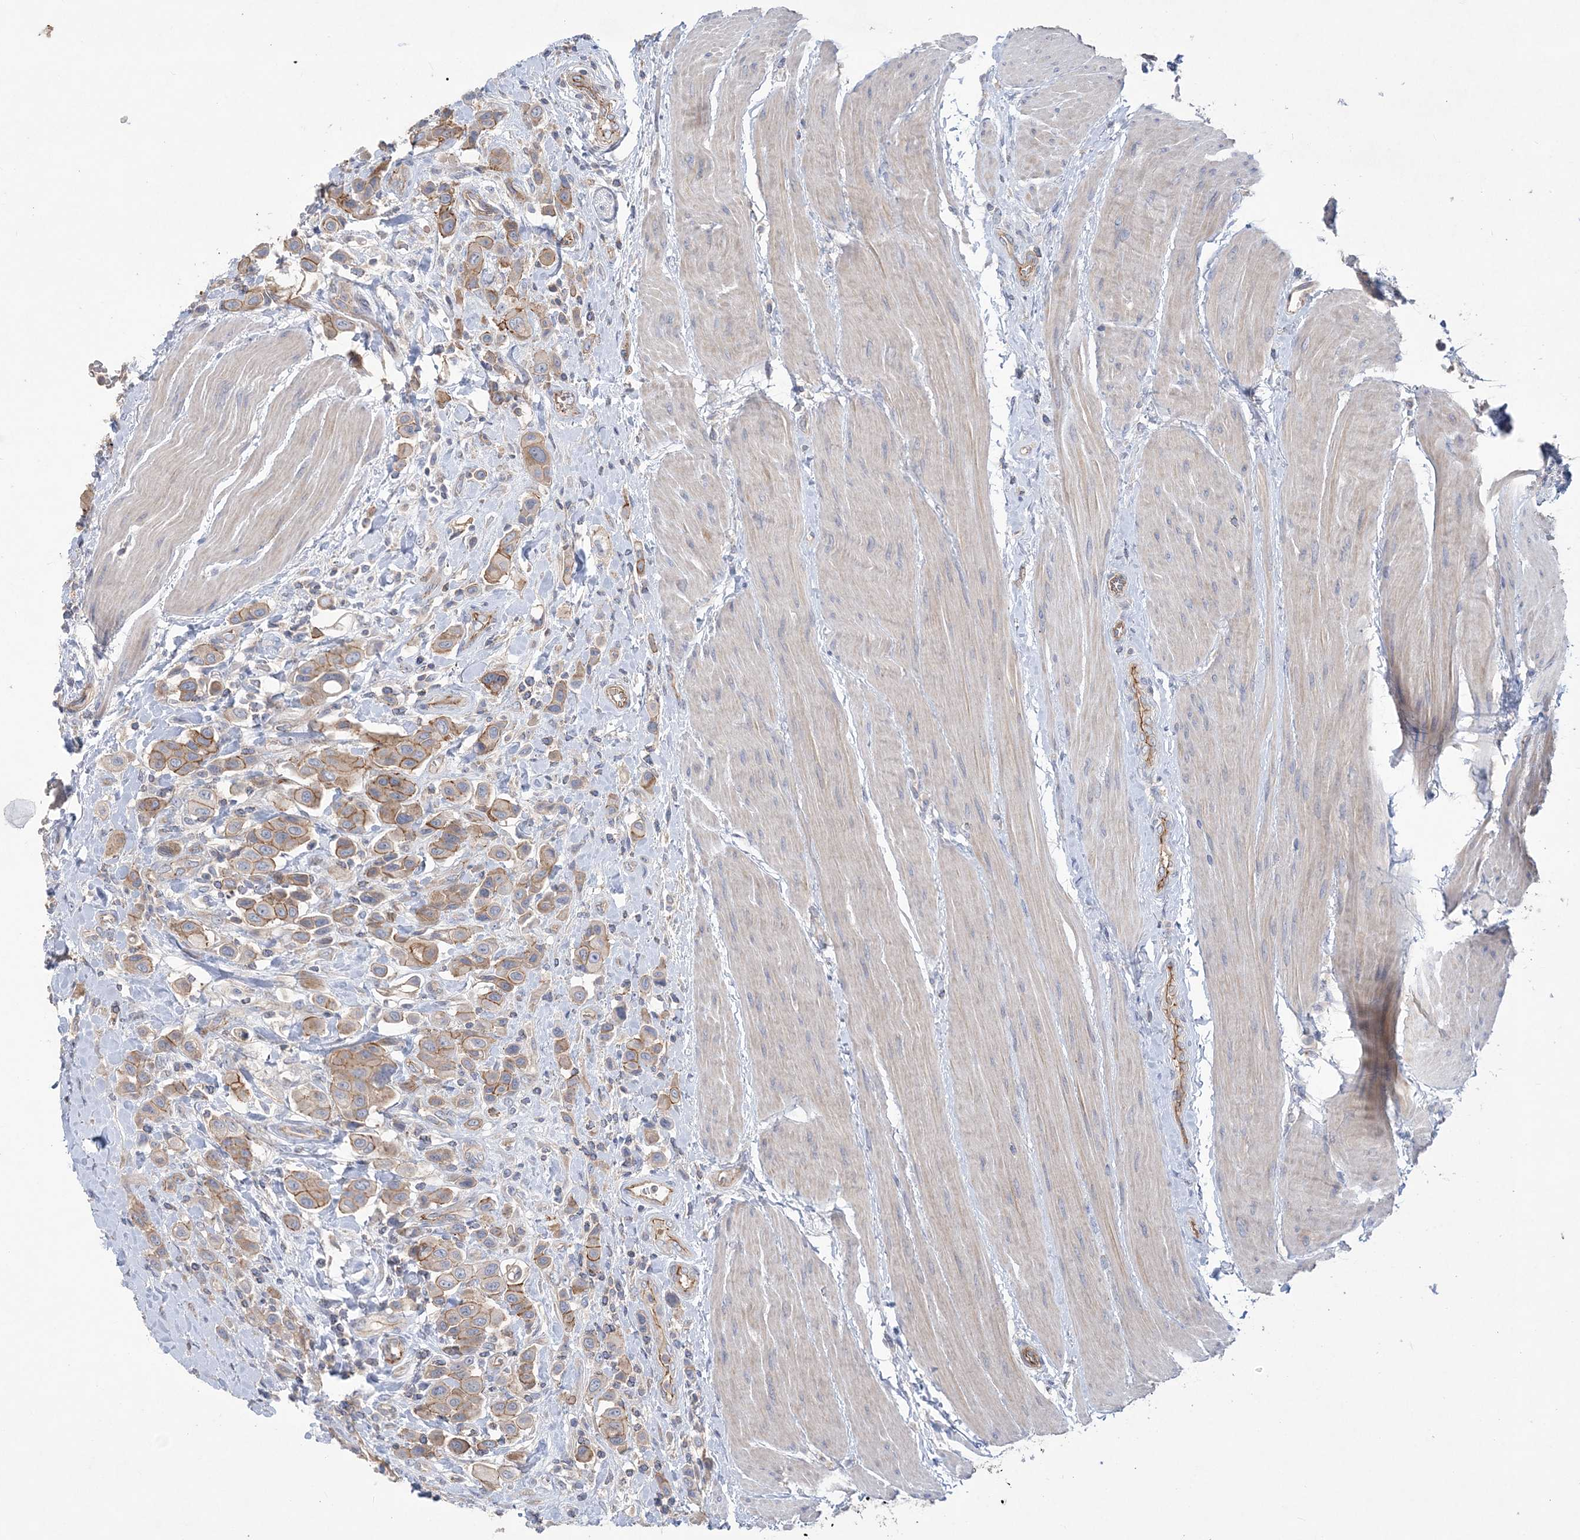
{"staining": {"intensity": "moderate", "quantity": ">75%", "location": "cytoplasmic/membranous"}, "tissue": "urothelial cancer", "cell_type": "Tumor cells", "image_type": "cancer", "snomed": [{"axis": "morphology", "description": "Urothelial carcinoma, High grade"}, {"axis": "topography", "description": "Urinary bladder"}], "caption": "Moderate cytoplasmic/membranous protein staining is present in about >75% of tumor cells in high-grade urothelial carcinoma. (IHC, brightfield microscopy, high magnification).", "gene": "PIGC", "patient": {"sex": "male", "age": 50}}